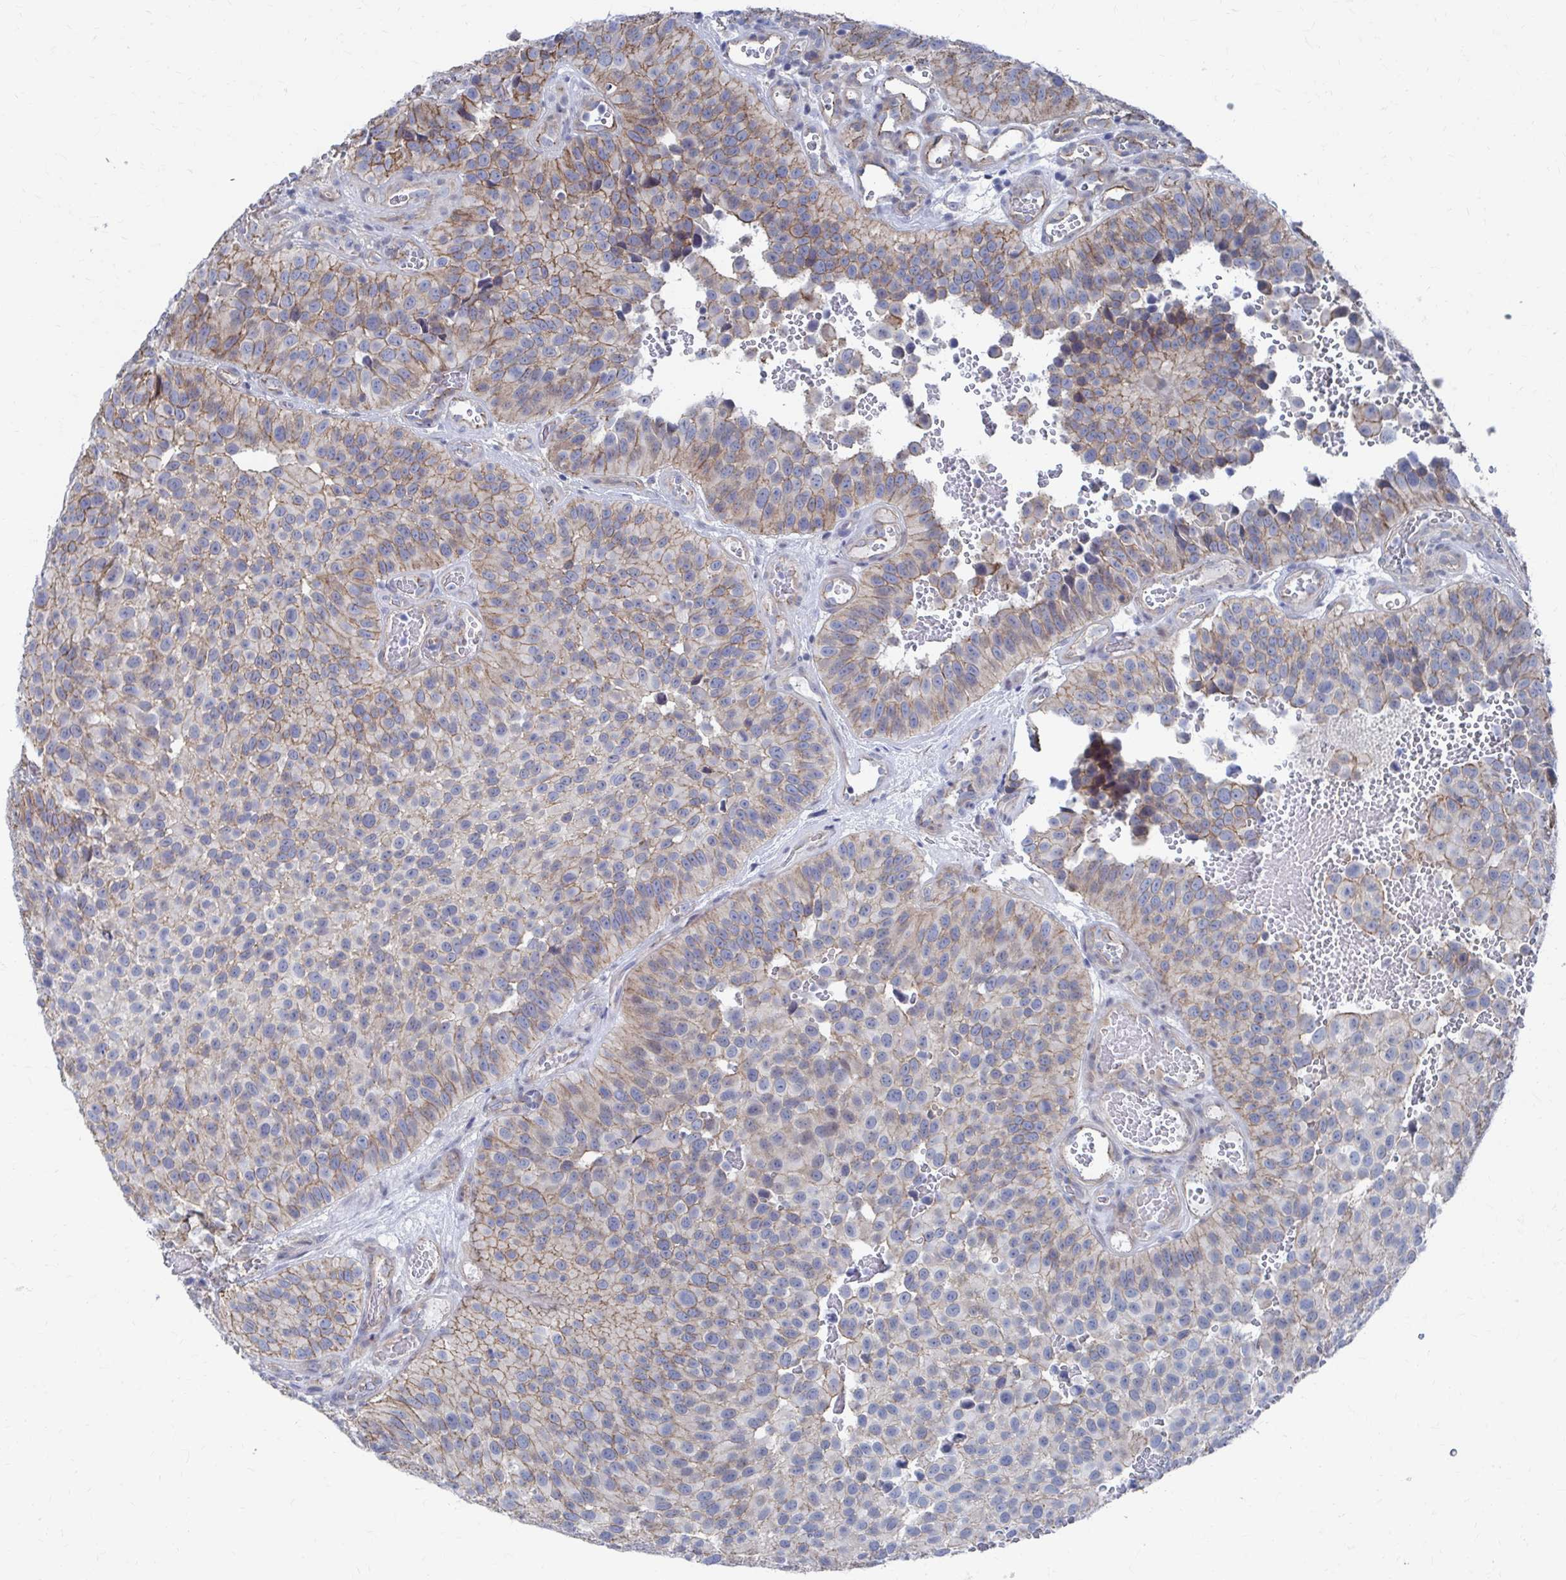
{"staining": {"intensity": "weak", "quantity": "25%-75%", "location": "cytoplasmic/membranous"}, "tissue": "urothelial cancer", "cell_type": "Tumor cells", "image_type": "cancer", "snomed": [{"axis": "morphology", "description": "Urothelial carcinoma, Low grade"}, {"axis": "topography", "description": "Urinary bladder"}], "caption": "An immunohistochemistry (IHC) micrograph of tumor tissue is shown. Protein staining in brown shows weak cytoplasmic/membranous positivity in urothelial cancer within tumor cells.", "gene": "PLEKHG7", "patient": {"sex": "male", "age": 76}}